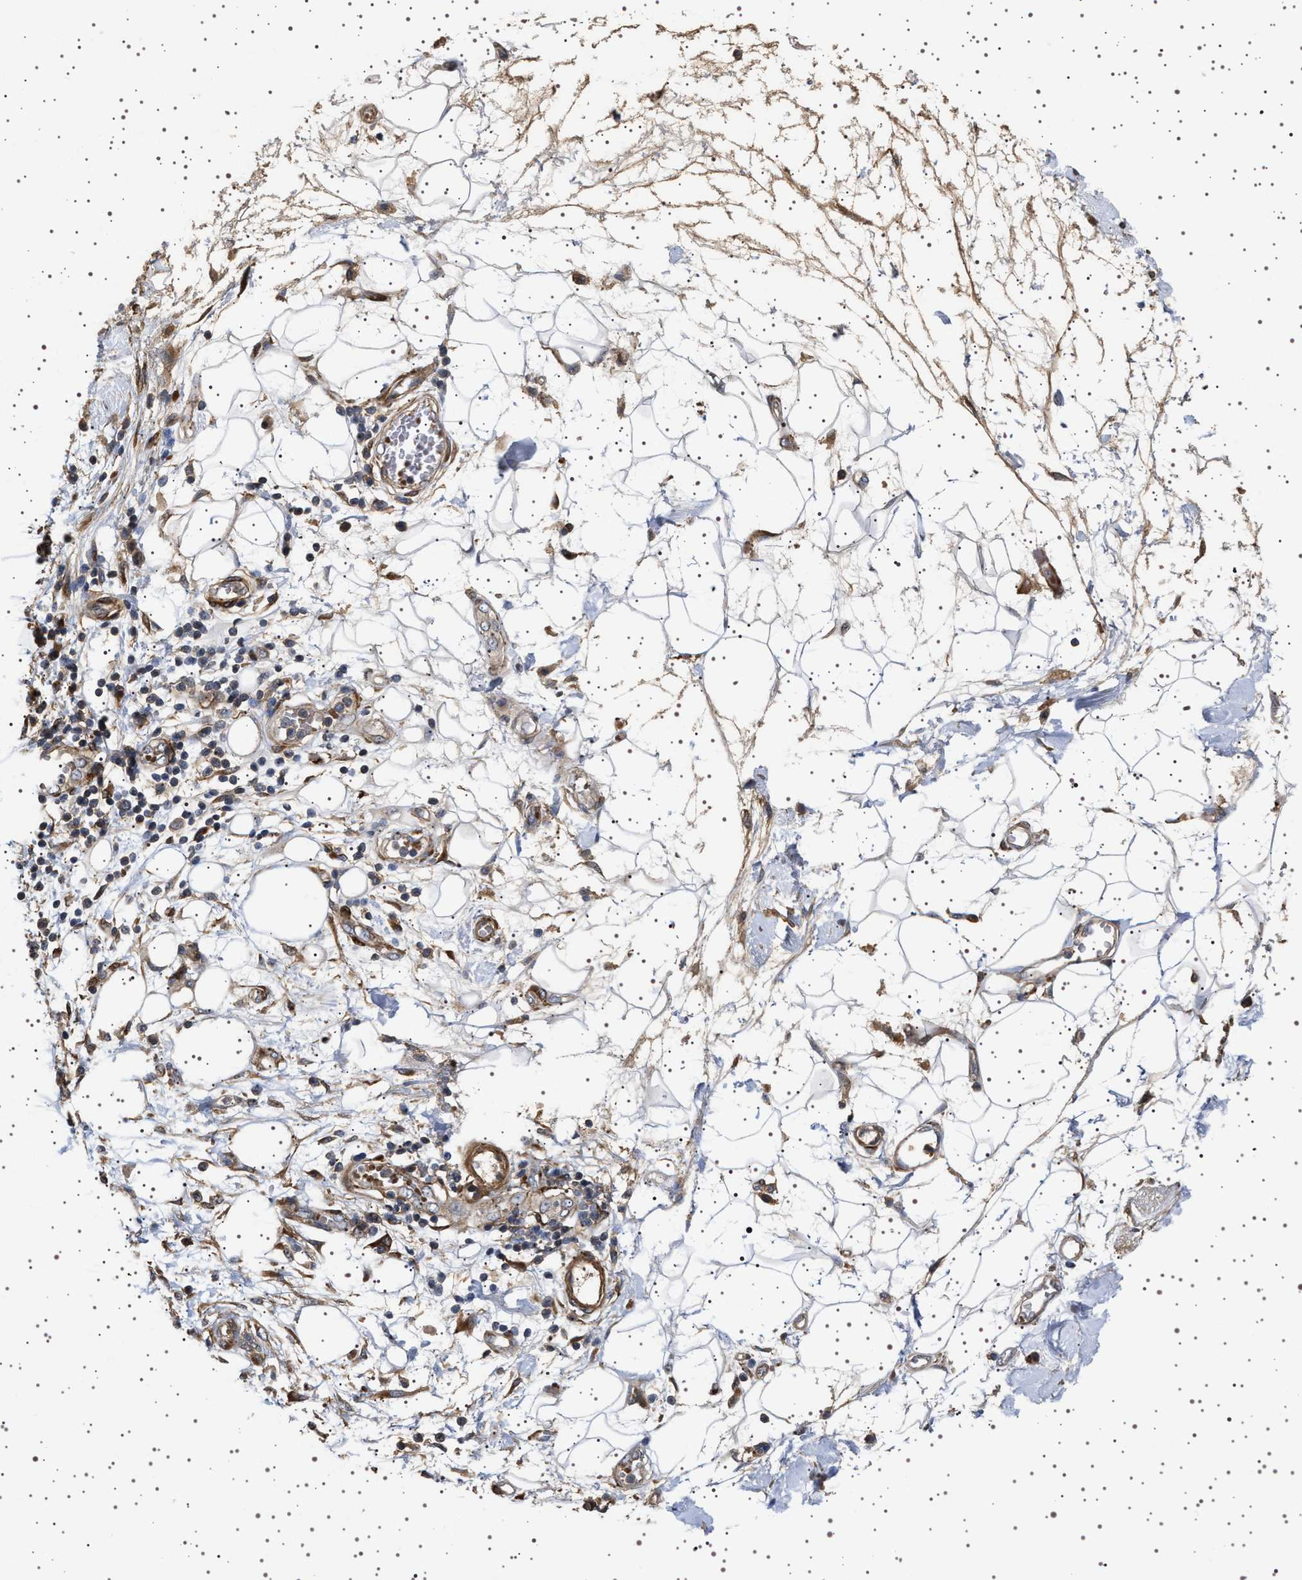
{"staining": {"intensity": "weak", "quantity": ">75%", "location": "cytoplasmic/membranous"}, "tissue": "adipose tissue", "cell_type": "Adipocytes", "image_type": "normal", "snomed": [{"axis": "morphology", "description": "Normal tissue, NOS"}, {"axis": "morphology", "description": "Adenocarcinoma, NOS"}, {"axis": "topography", "description": "Duodenum"}, {"axis": "topography", "description": "Peripheral nerve tissue"}], "caption": "Protein staining by immunohistochemistry exhibits weak cytoplasmic/membranous staining in approximately >75% of adipocytes in unremarkable adipose tissue.", "gene": "GUCY1B1", "patient": {"sex": "female", "age": 60}}